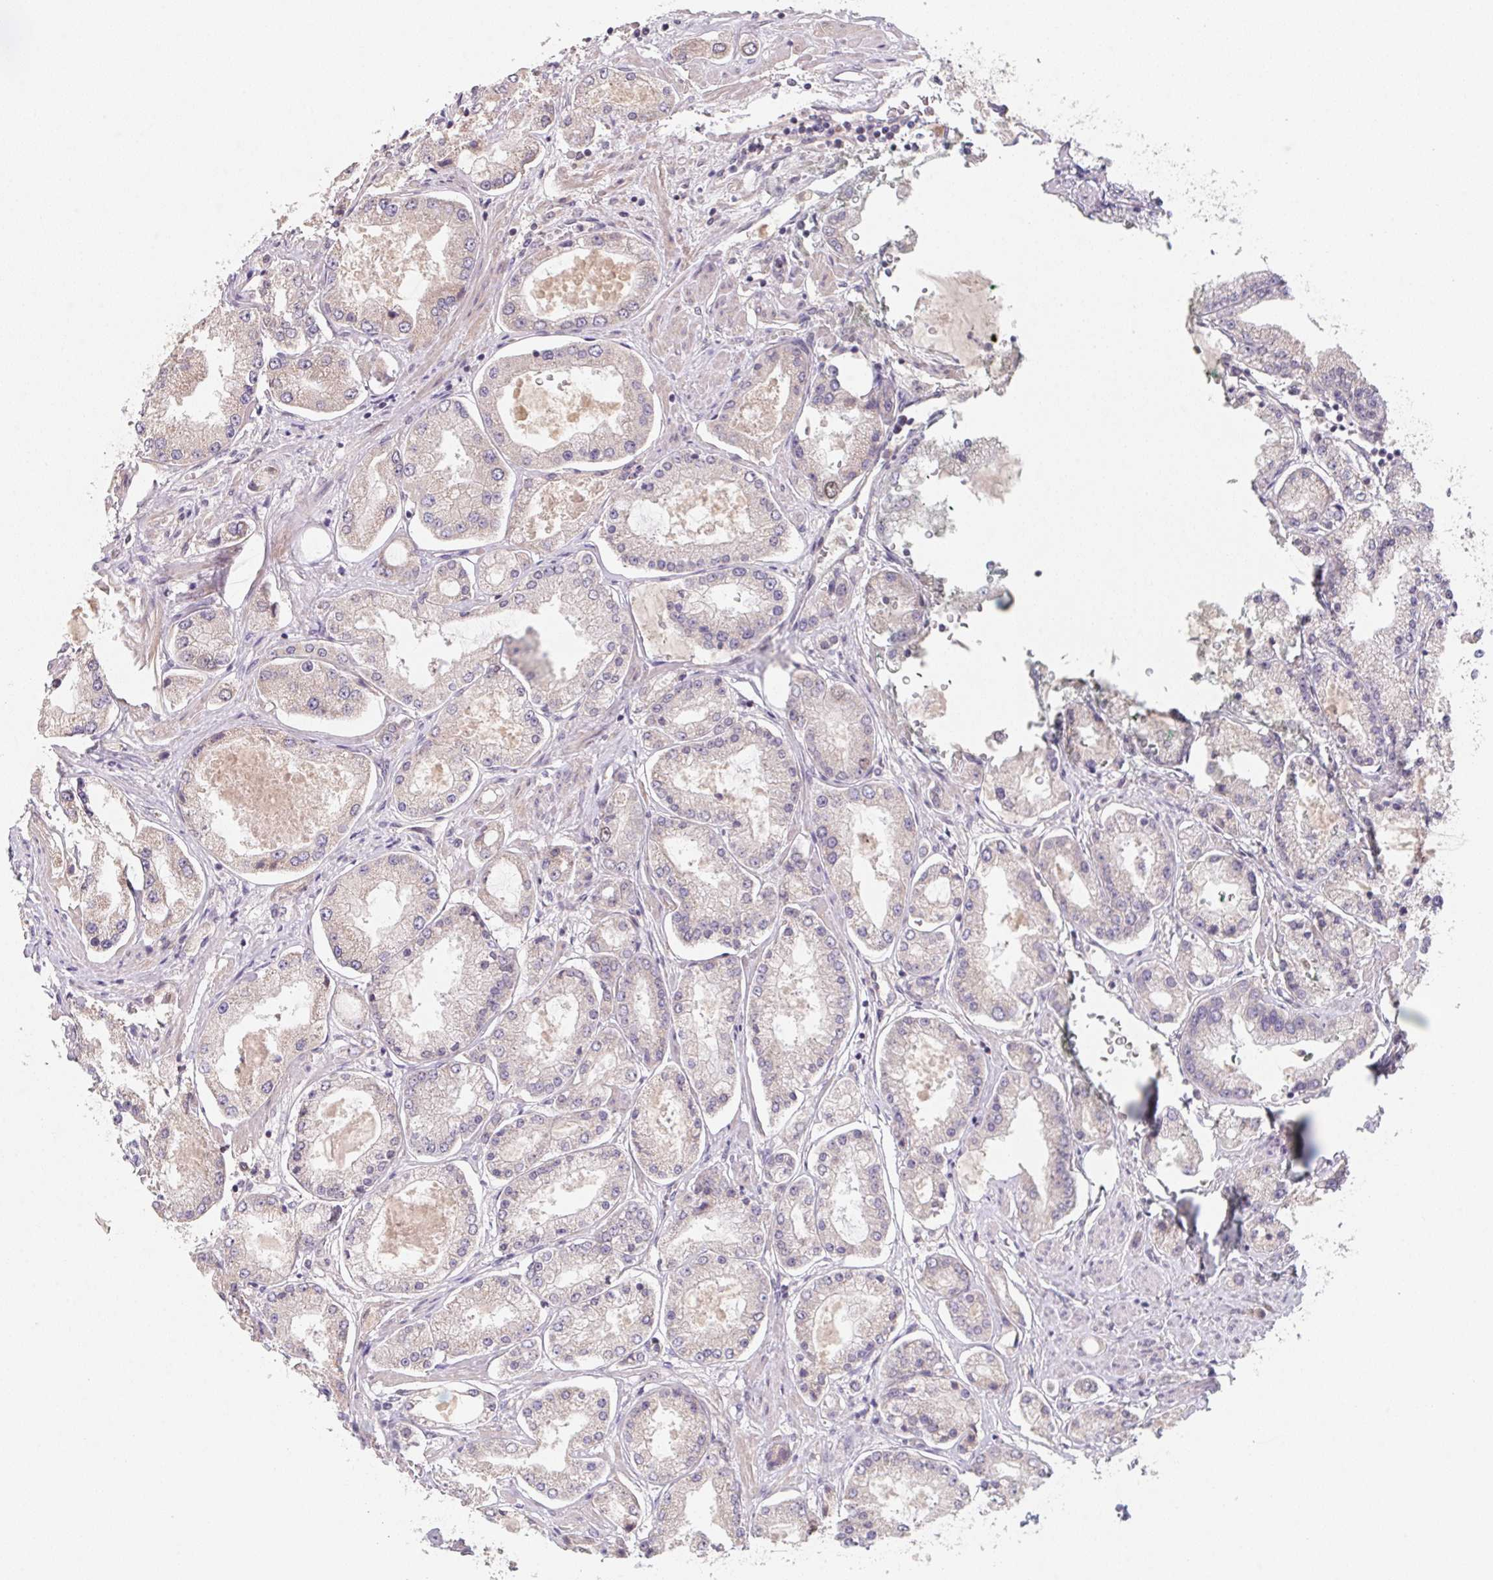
{"staining": {"intensity": "negative", "quantity": "none", "location": "none"}, "tissue": "prostate cancer", "cell_type": "Tumor cells", "image_type": "cancer", "snomed": [{"axis": "morphology", "description": "Adenocarcinoma, High grade"}, {"axis": "topography", "description": "Prostate"}], "caption": "Immunohistochemistry image of neoplastic tissue: prostate adenocarcinoma (high-grade) stained with DAB demonstrates no significant protein staining in tumor cells. The staining was performed using DAB to visualize the protein expression in brown, while the nuclei were stained in blue with hematoxylin (Magnification: 20x).", "gene": "KIFC1", "patient": {"sex": "male", "age": 69}}